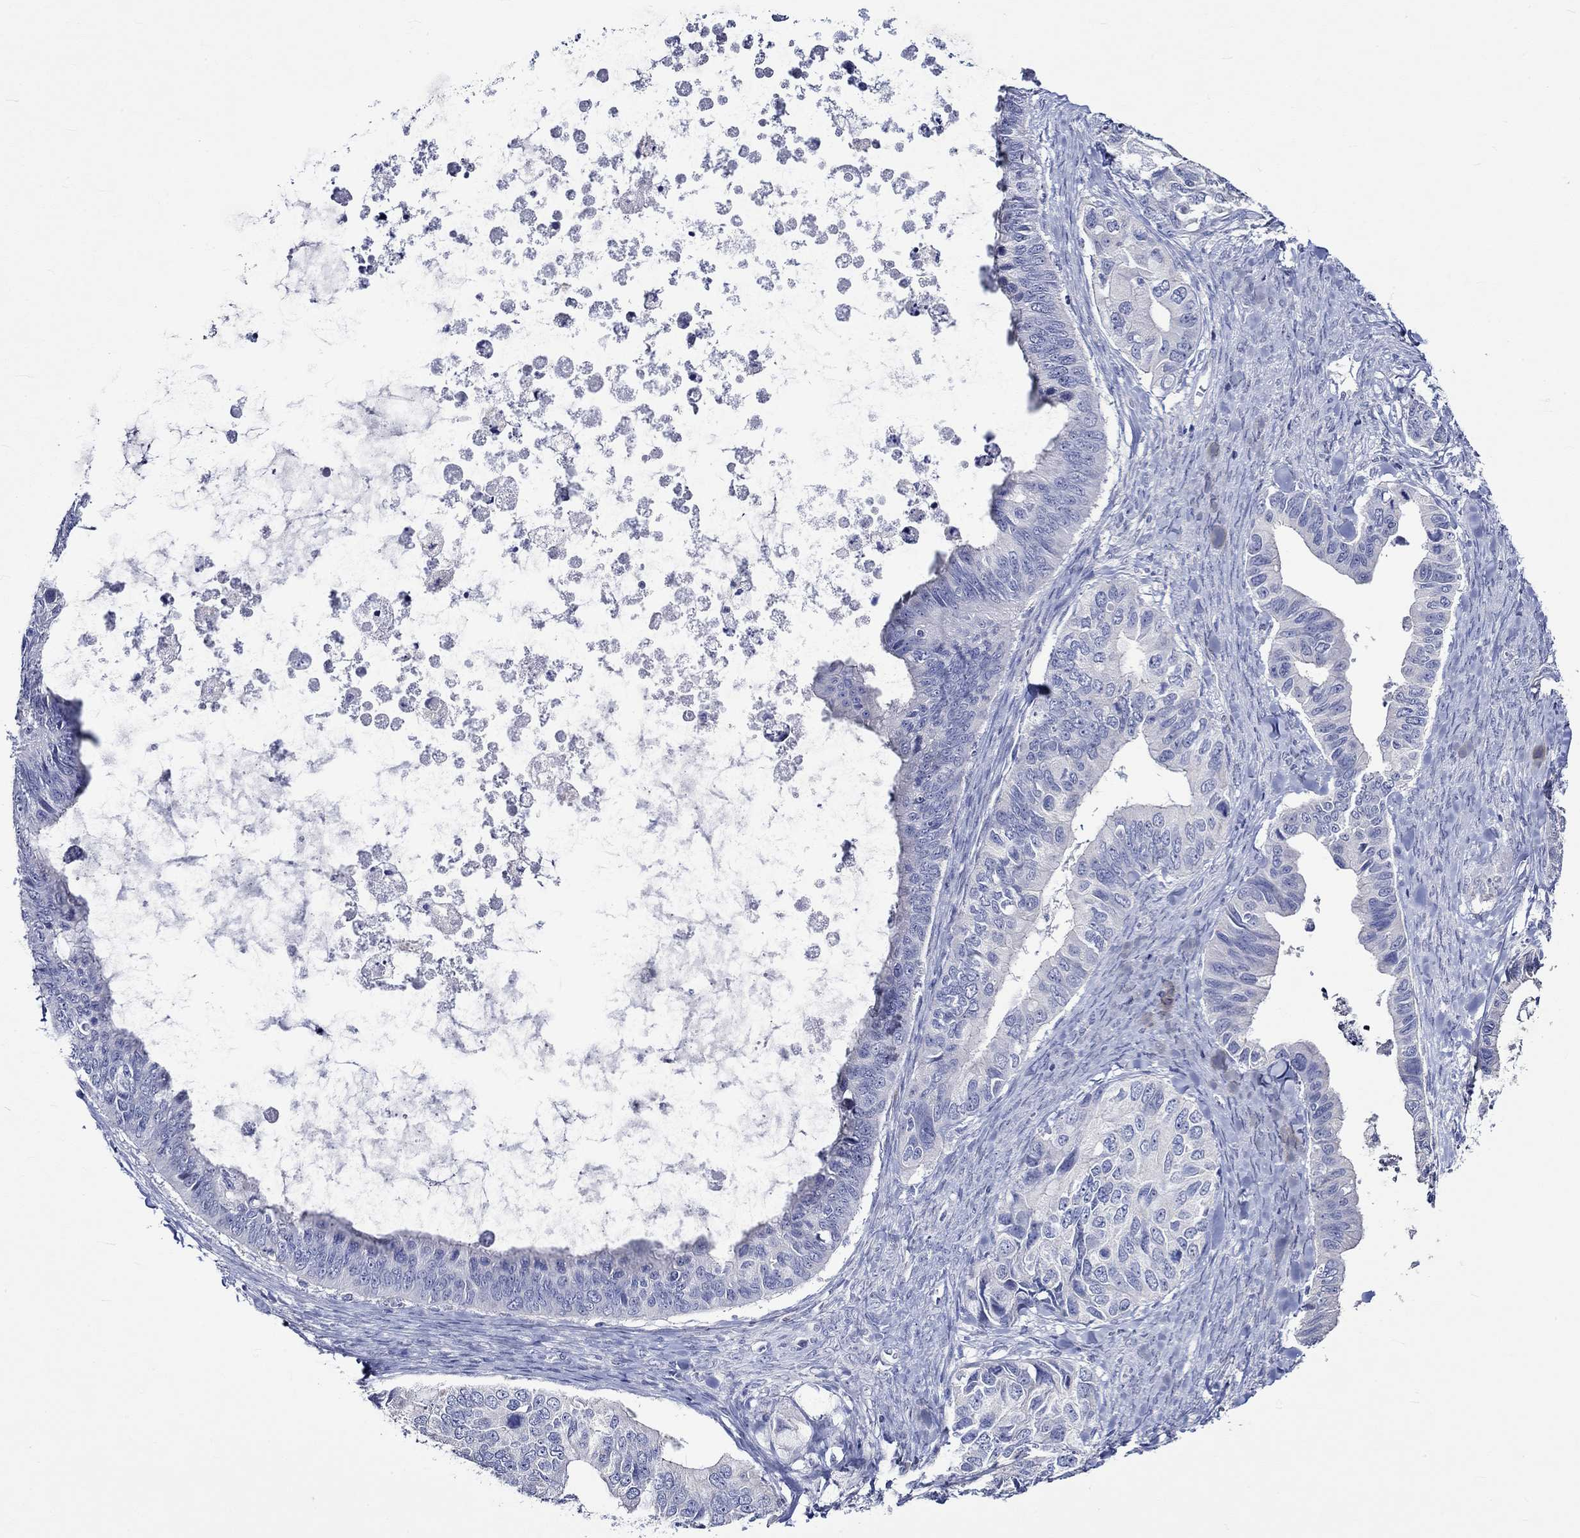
{"staining": {"intensity": "negative", "quantity": "none", "location": "none"}, "tissue": "ovarian cancer", "cell_type": "Tumor cells", "image_type": "cancer", "snomed": [{"axis": "morphology", "description": "Cystadenocarcinoma, mucinous, NOS"}, {"axis": "topography", "description": "Ovary"}], "caption": "Ovarian mucinous cystadenocarcinoma was stained to show a protein in brown. There is no significant expression in tumor cells. The staining was performed using DAB to visualize the protein expression in brown, while the nuclei were stained in blue with hematoxylin (Magnification: 20x).", "gene": "CRYAB", "patient": {"sex": "female", "age": 76}}